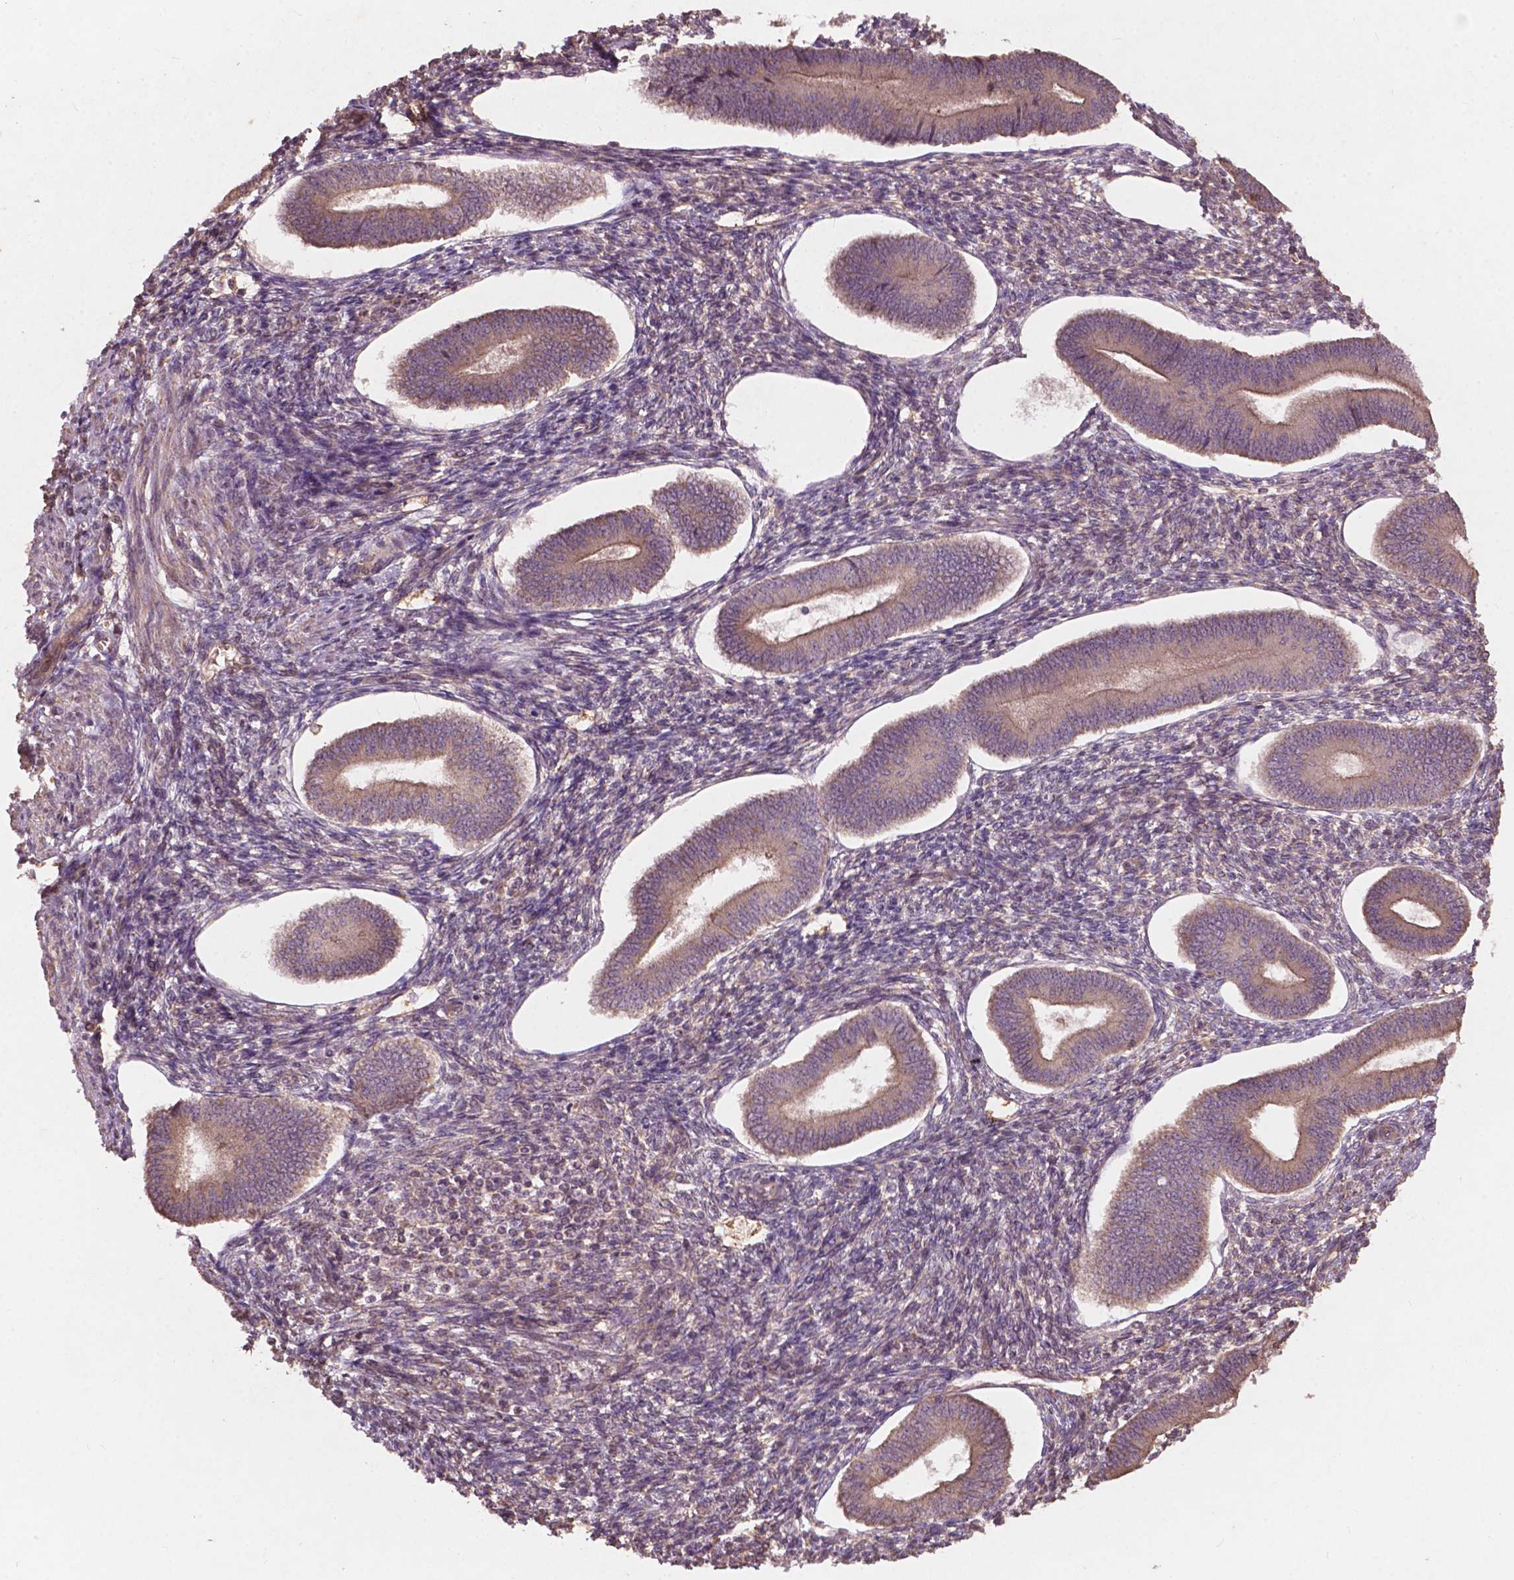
{"staining": {"intensity": "moderate", "quantity": "<25%", "location": "cytoplasmic/membranous"}, "tissue": "endometrium", "cell_type": "Cells in endometrial stroma", "image_type": "normal", "snomed": [{"axis": "morphology", "description": "Normal tissue, NOS"}, {"axis": "topography", "description": "Endometrium"}], "caption": "Cells in endometrial stroma display moderate cytoplasmic/membranous expression in approximately <25% of cells in unremarkable endometrium.", "gene": "CDC42BPA", "patient": {"sex": "female", "age": 42}}